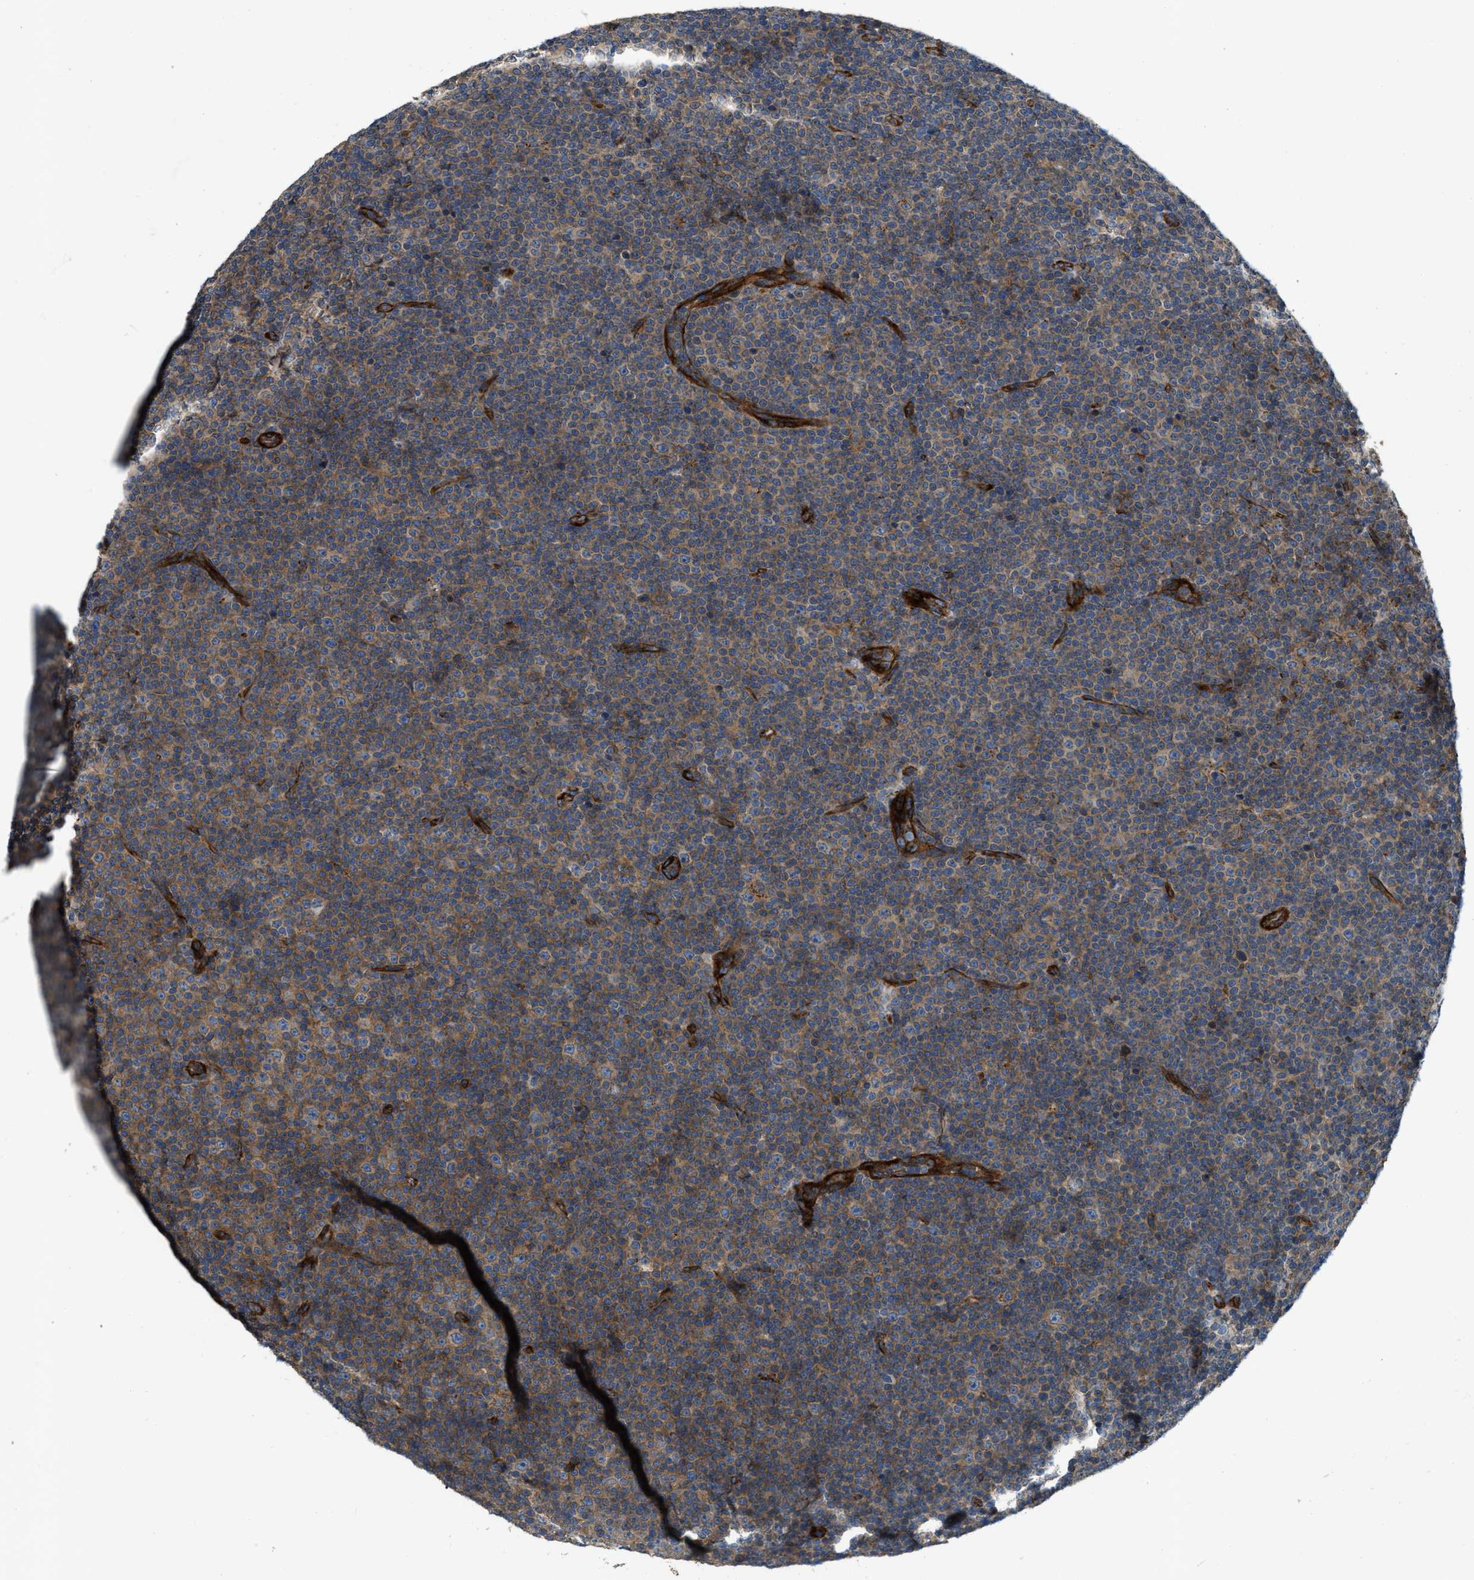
{"staining": {"intensity": "moderate", "quantity": ">75%", "location": "cytoplasmic/membranous"}, "tissue": "lymphoma", "cell_type": "Tumor cells", "image_type": "cancer", "snomed": [{"axis": "morphology", "description": "Malignant lymphoma, non-Hodgkin's type, Low grade"}, {"axis": "topography", "description": "Lymph node"}], "caption": "Immunohistochemistry staining of lymphoma, which displays medium levels of moderate cytoplasmic/membranous staining in about >75% of tumor cells indicating moderate cytoplasmic/membranous protein staining. The staining was performed using DAB (3,3'-diaminobenzidine) (brown) for protein detection and nuclei were counterstained in hematoxylin (blue).", "gene": "ERC1", "patient": {"sex": "female", "age": 67}}